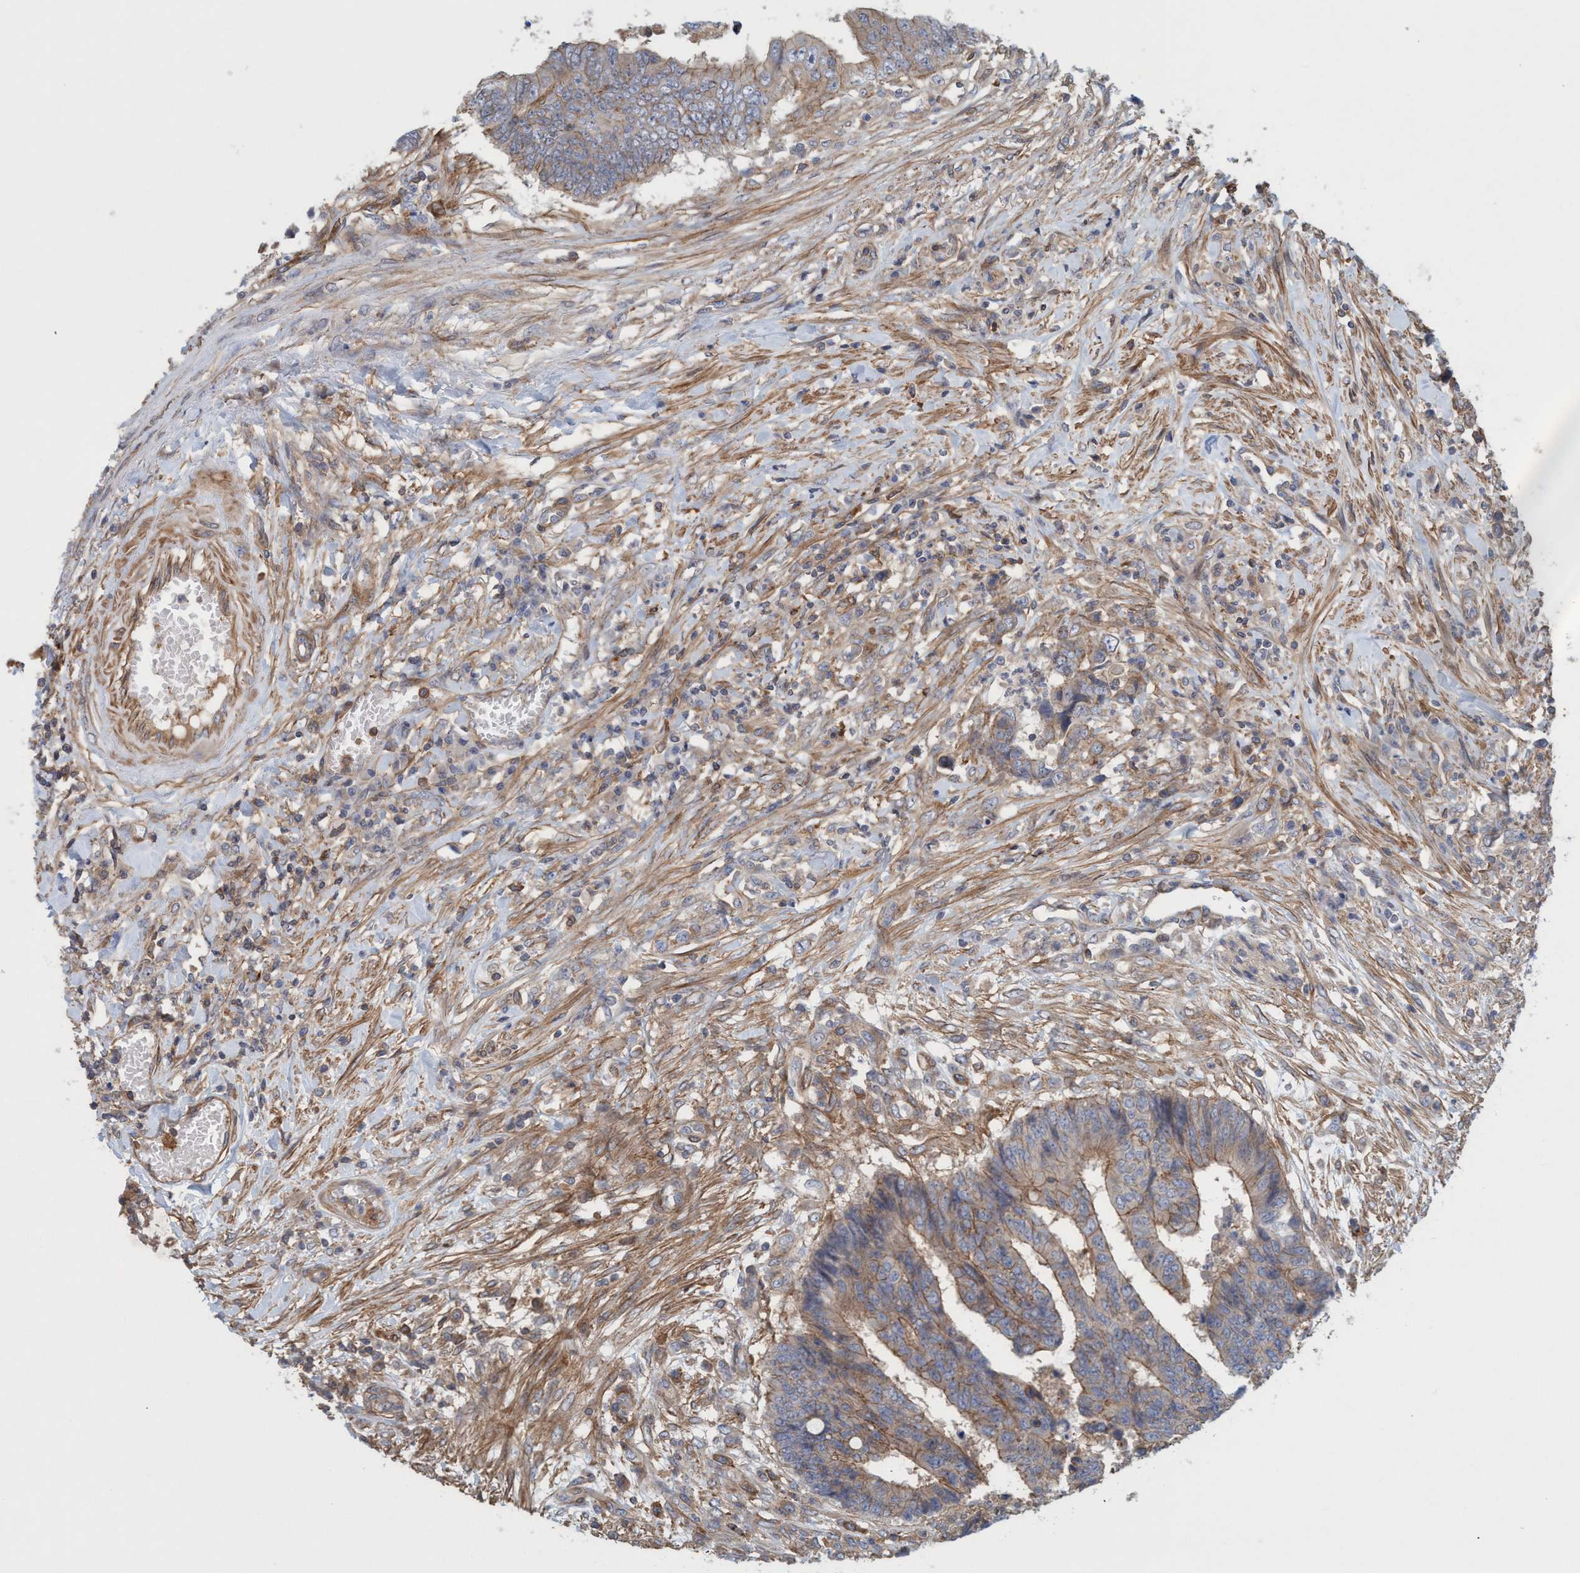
{"staining": {"intensity": "weak", "quantity": ">75%", "location": "cytoplasmic/membranous"}, "tissue": "colorectal cancer", "cell_type": "Tumor cells", "image_type": "cancer", "snomed": [{"axis": "morphology", "description": "Adenocarcinoma, NOS"}, {"axis": "topography", "description": "Rectum"}], "caption": "Tumor cells display low levels of weak cytoplasmic/membranous staining in about >75% of cells in human adenocarcinoma (colorectal).", "gene": "SPECC1", "patient": {"sex": "male", "age": 84}}